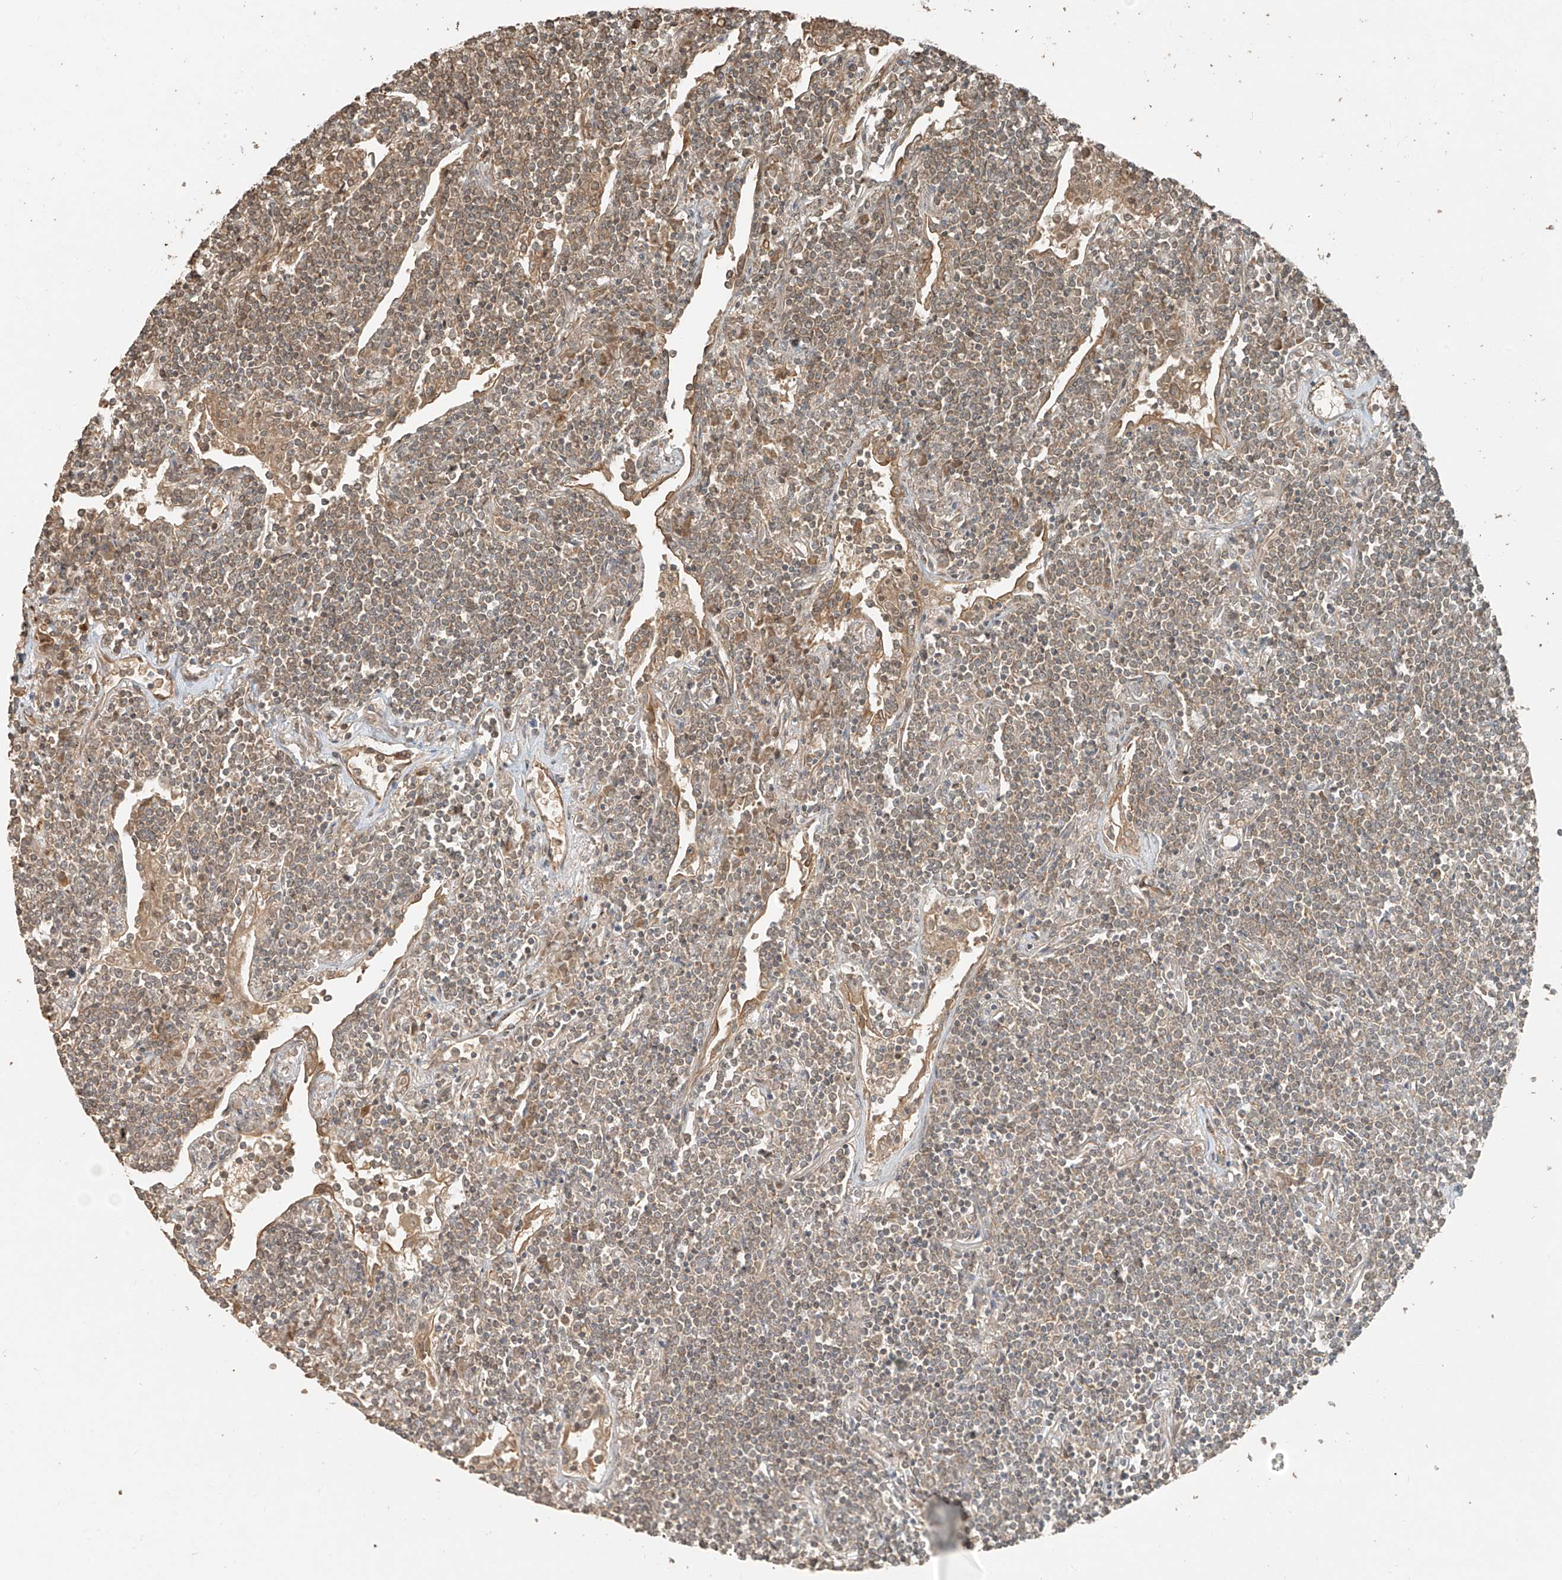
{"staining": {"intensity": "weak", "quantity": "25%-75%", "location": "cytoplasmic/membranous"}, "tissue": "lymphoma", "cell_type": "Tumor cells", "image_type": "cancer", "snomed": [{"axis": "morphology", "description": "Malignant lymphoma, non-Hodgkin's type, Low grade"}, {"axis": "topography", "description": "Lung"}], "caption": "The histopathology image demonstrates staining of malignant lymphoma, non-Hodgkin's type (low-grade), revealing weak cytoplasmic/membranous protein staining (brown color) within tumor cells. (DAB (3,3'-diaminobenzidine) = brown stain, brightfield microscopy at high magnification).", "gene": "ANKZF1", "patient": {"sex": "female", "age": 71}}